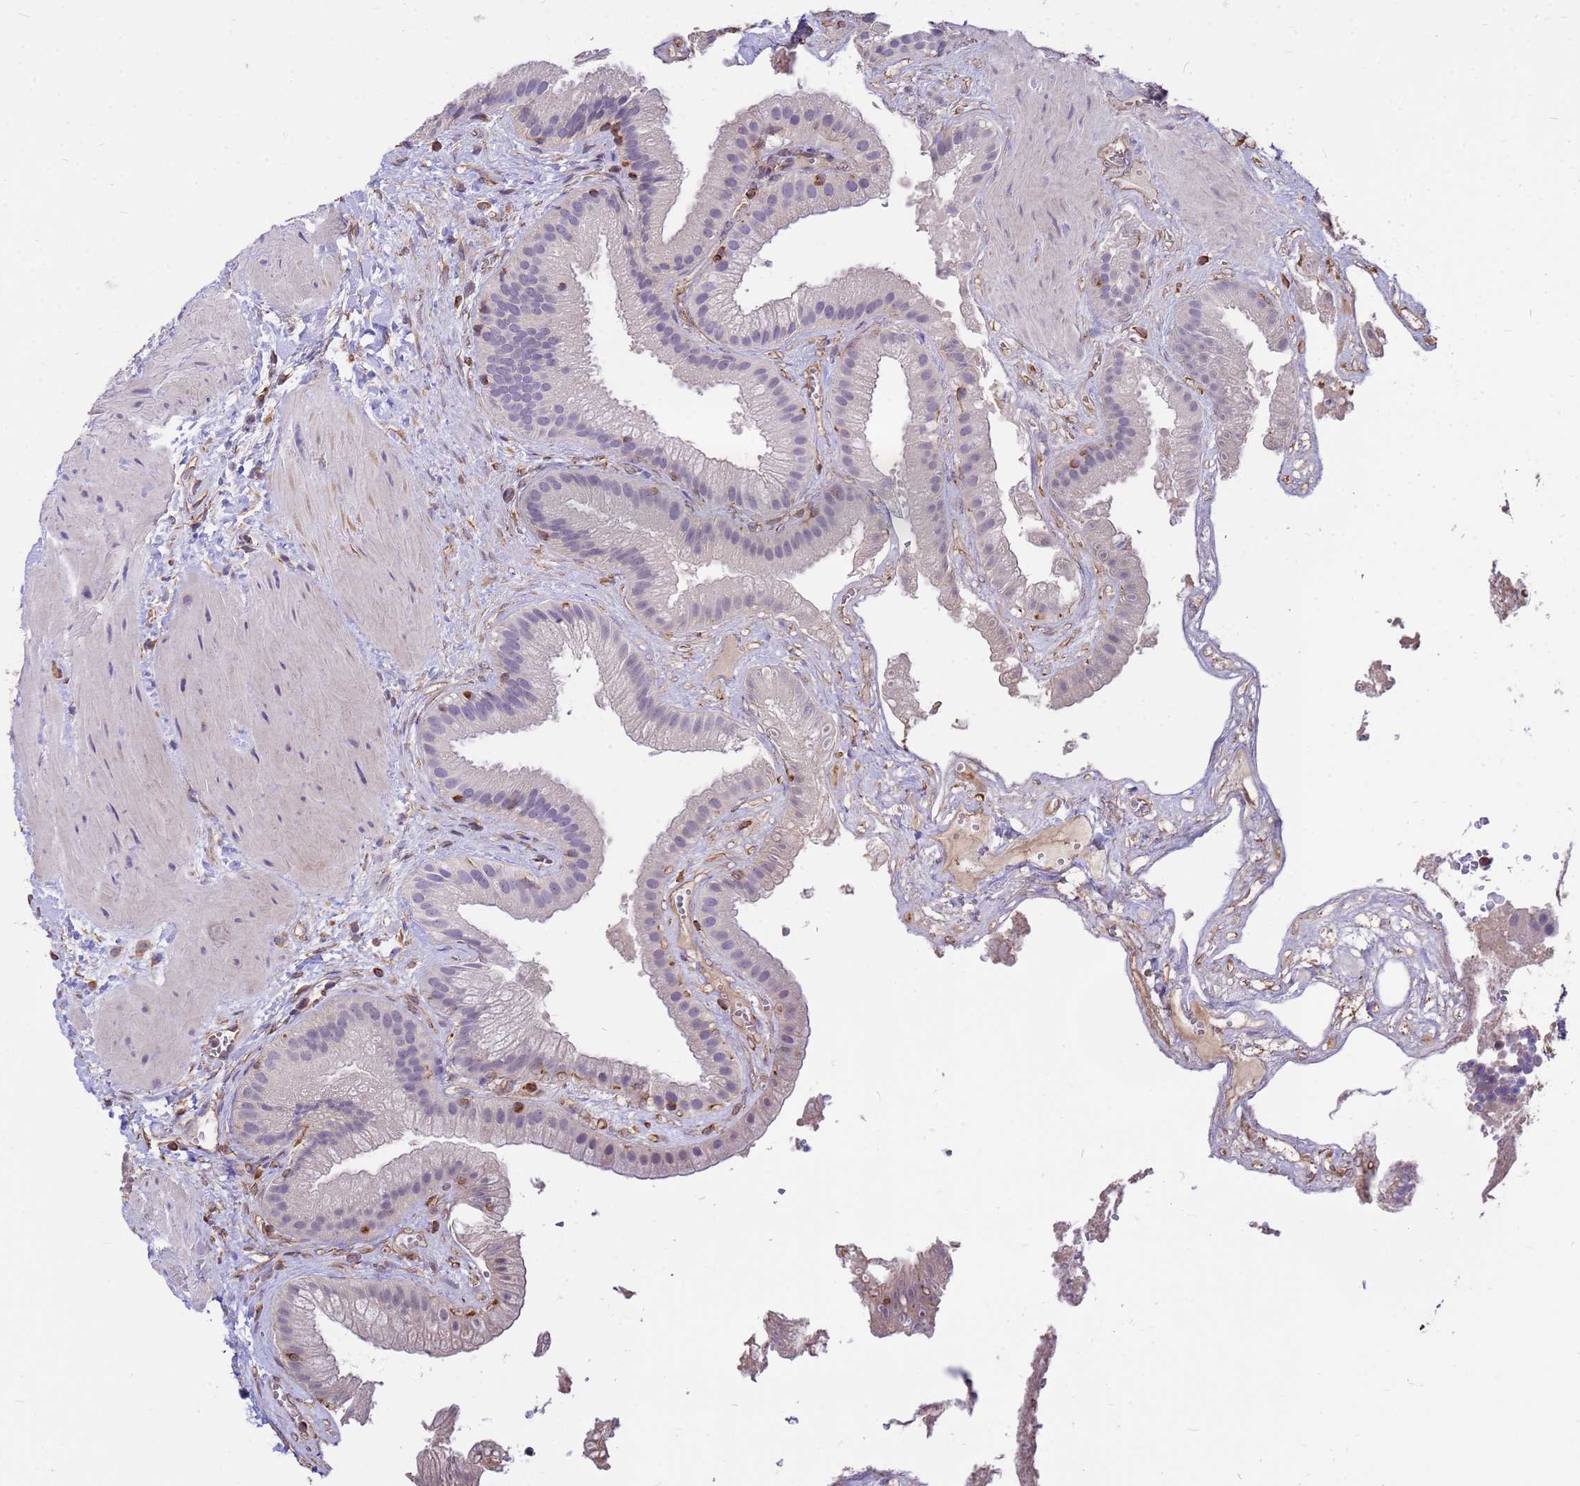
{"staining": {"intensity": "negative", "quantity": "none", "location": "none"}, "tissue": "gallbladder", "cell_type": "Glandular cells", "image_type": "normal", "snomed": [{"axis": "morphology", "description": "Normal tissue, NOS"}, {"axis": "topography", "description": "Gallbladder"}], "caption": "A histopathology image of human gallbladder is negative for staining in glandular cells. The staining was performed using DAB to visualize the protein expression in brown, while the nuclei were stained in blue with hematoxylin (Magnification: 20x).", "gene": "TCEAL3", "patient": {"sex": "male", "age": 55}}